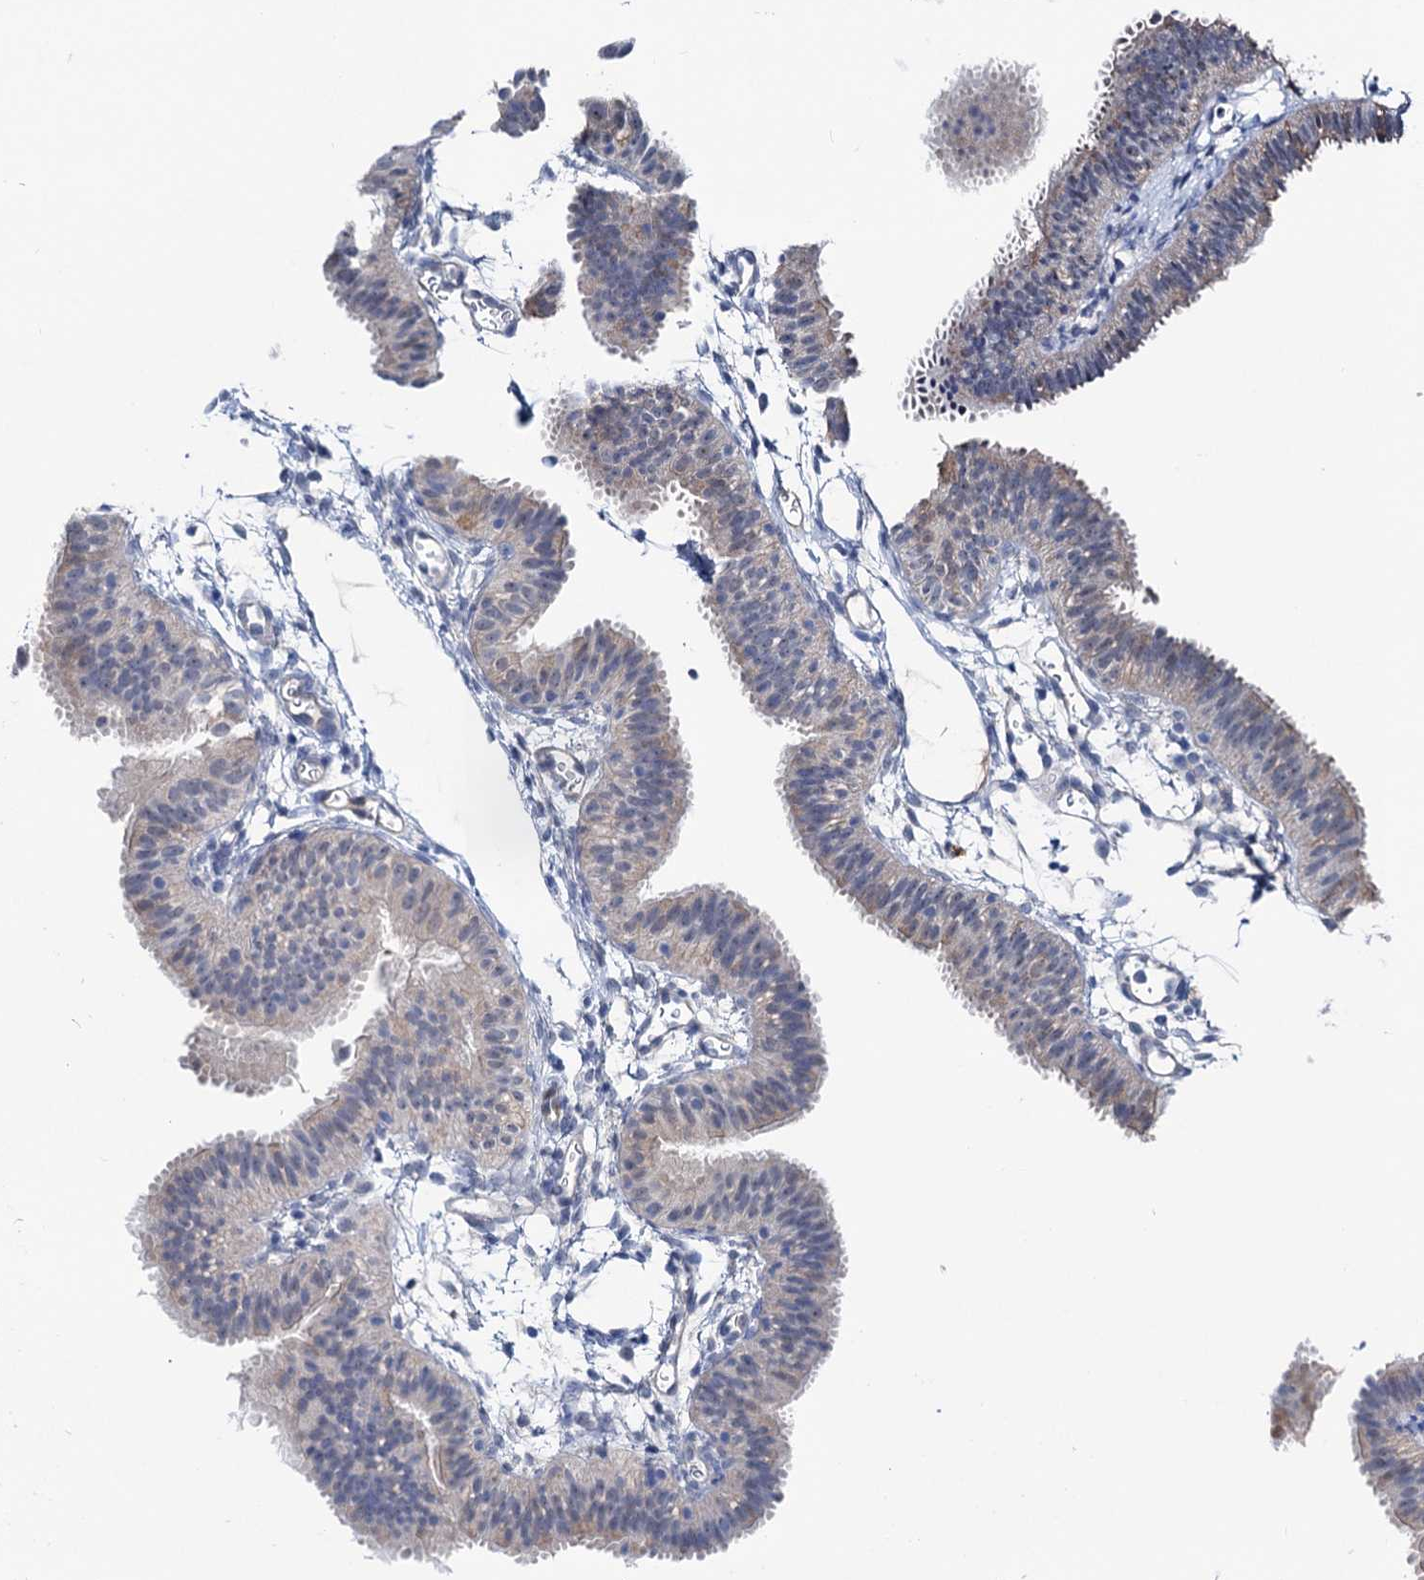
{"staining": {"intensity": "weak", "quantity": "25%-75%", "location": "cytoplasmic/membranous"}, "tissue": "fallopian tube", "cell_type": "Glandular cells", "image_type": "normal", "snomed": [{"axis": "morphology", "description": "Normal tissue, NOS"}, {"axis": "topography", "description": "Fallopian tube"}], "caption": "Immunohistochemistry staining of unremarkable fallopian tube, which demonstrates low levels of weak cytoplasmic/membranous positivity in approximately 25%-75% of glandular cells indicating weak cytoplasmic/membranous protein positivity. The staining was performed using DAB (3,3'-diaminobenzidine) (brown) for protein detection and nuclei were counterstained in hematoxylin (blue).", "gene": "SHROOM1", "patient": {"sex": "female", "age": 35}}